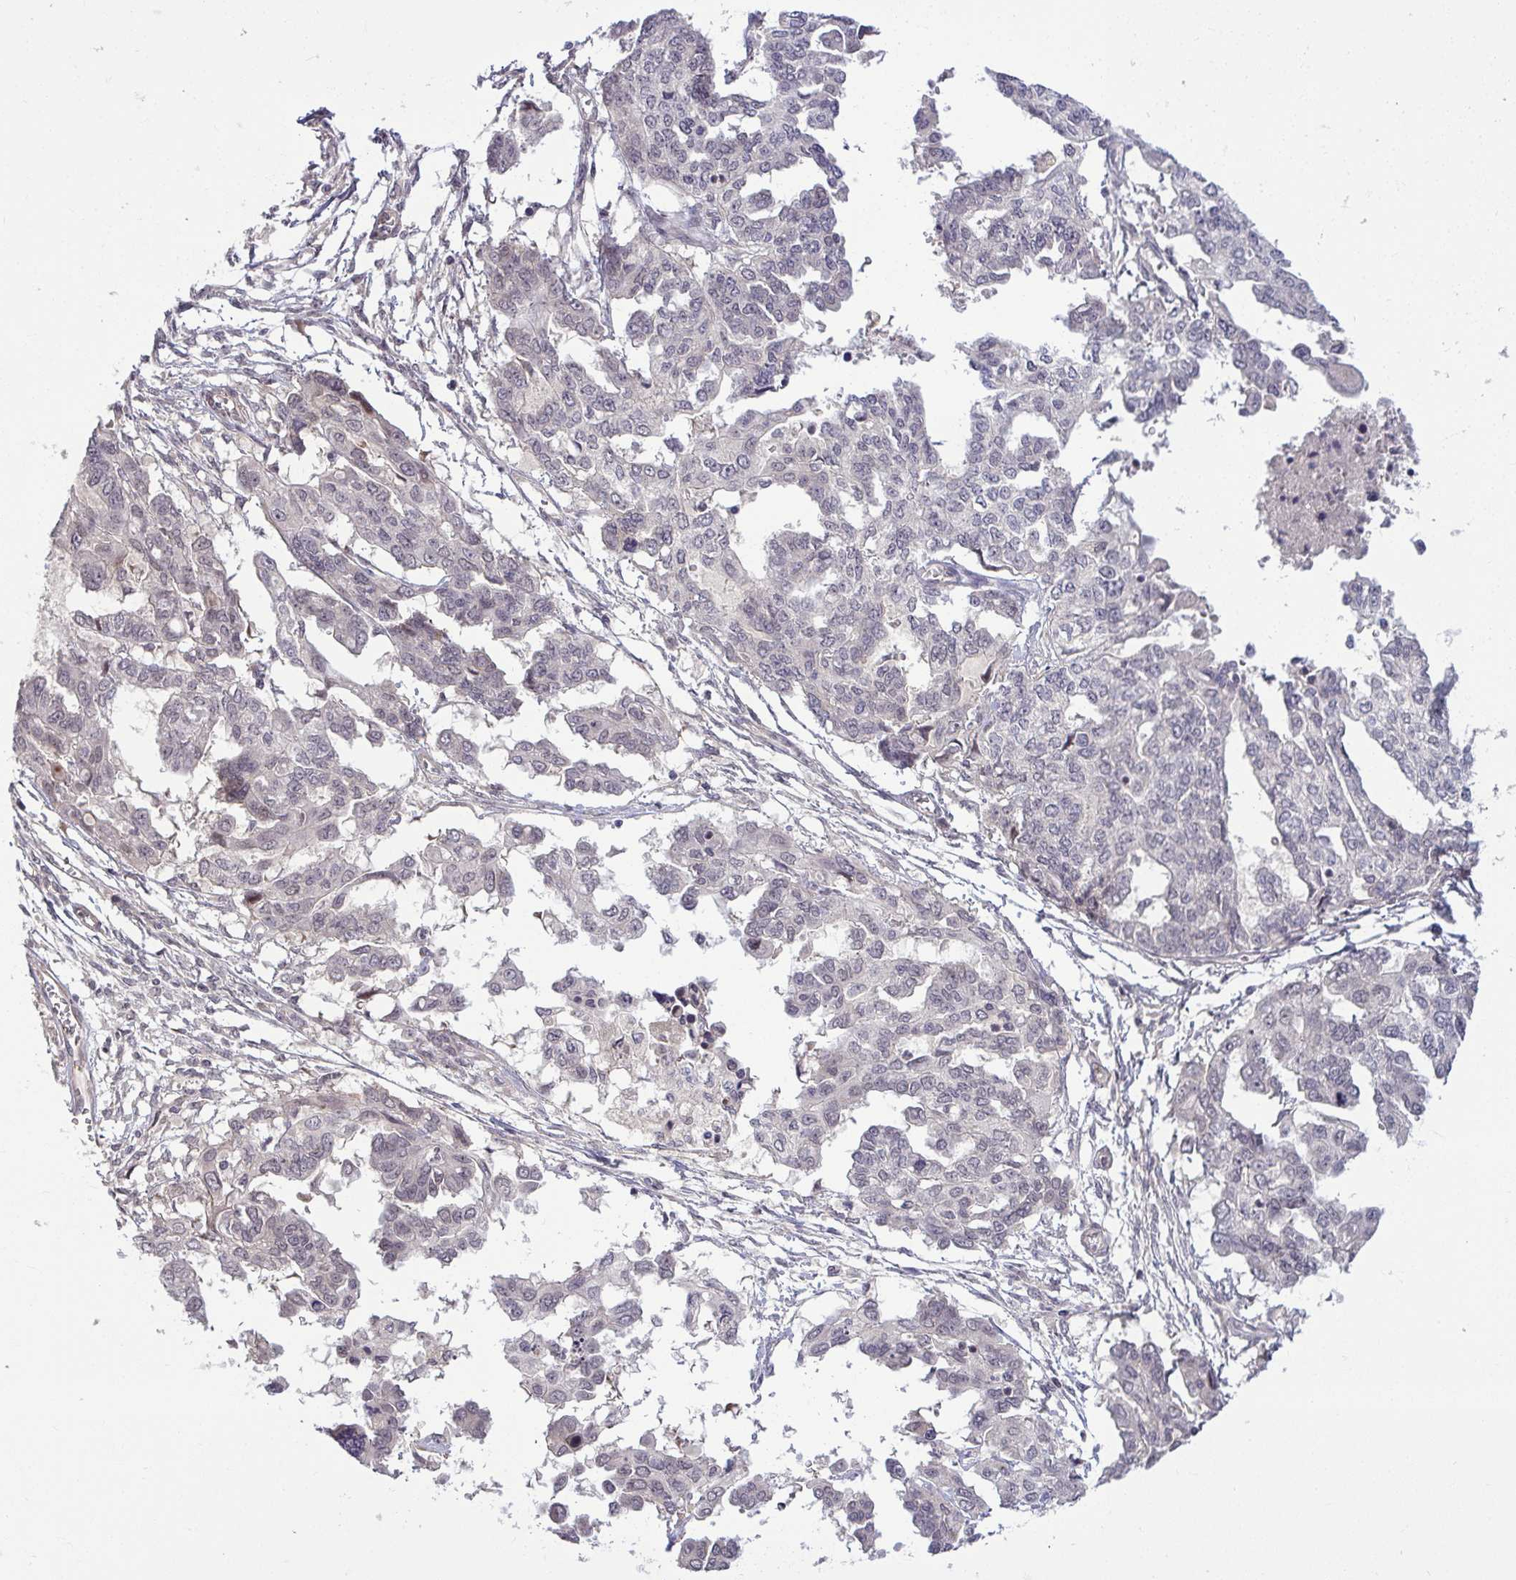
{"staining": {"intensity": "weak", "quantity": "<25%", "location": "nuclear"}, "tissue": "ovarian cancer", "cell_type": "Tumor cells", "image_type": "cancer", "snomed": [{"axis": "morphology", "description": "Cystadenocarcinoma, serous, NOS"}, {"axis": "topography", "description": "Ovary"}], "caption": "Immunohistochemistry (IHC) of human serous cystadenocarcinoma (ovarian) shows no expression in tumor cells.", "gene": "ZSCAN9", "patient": {"sex": "female", "age": 53}}